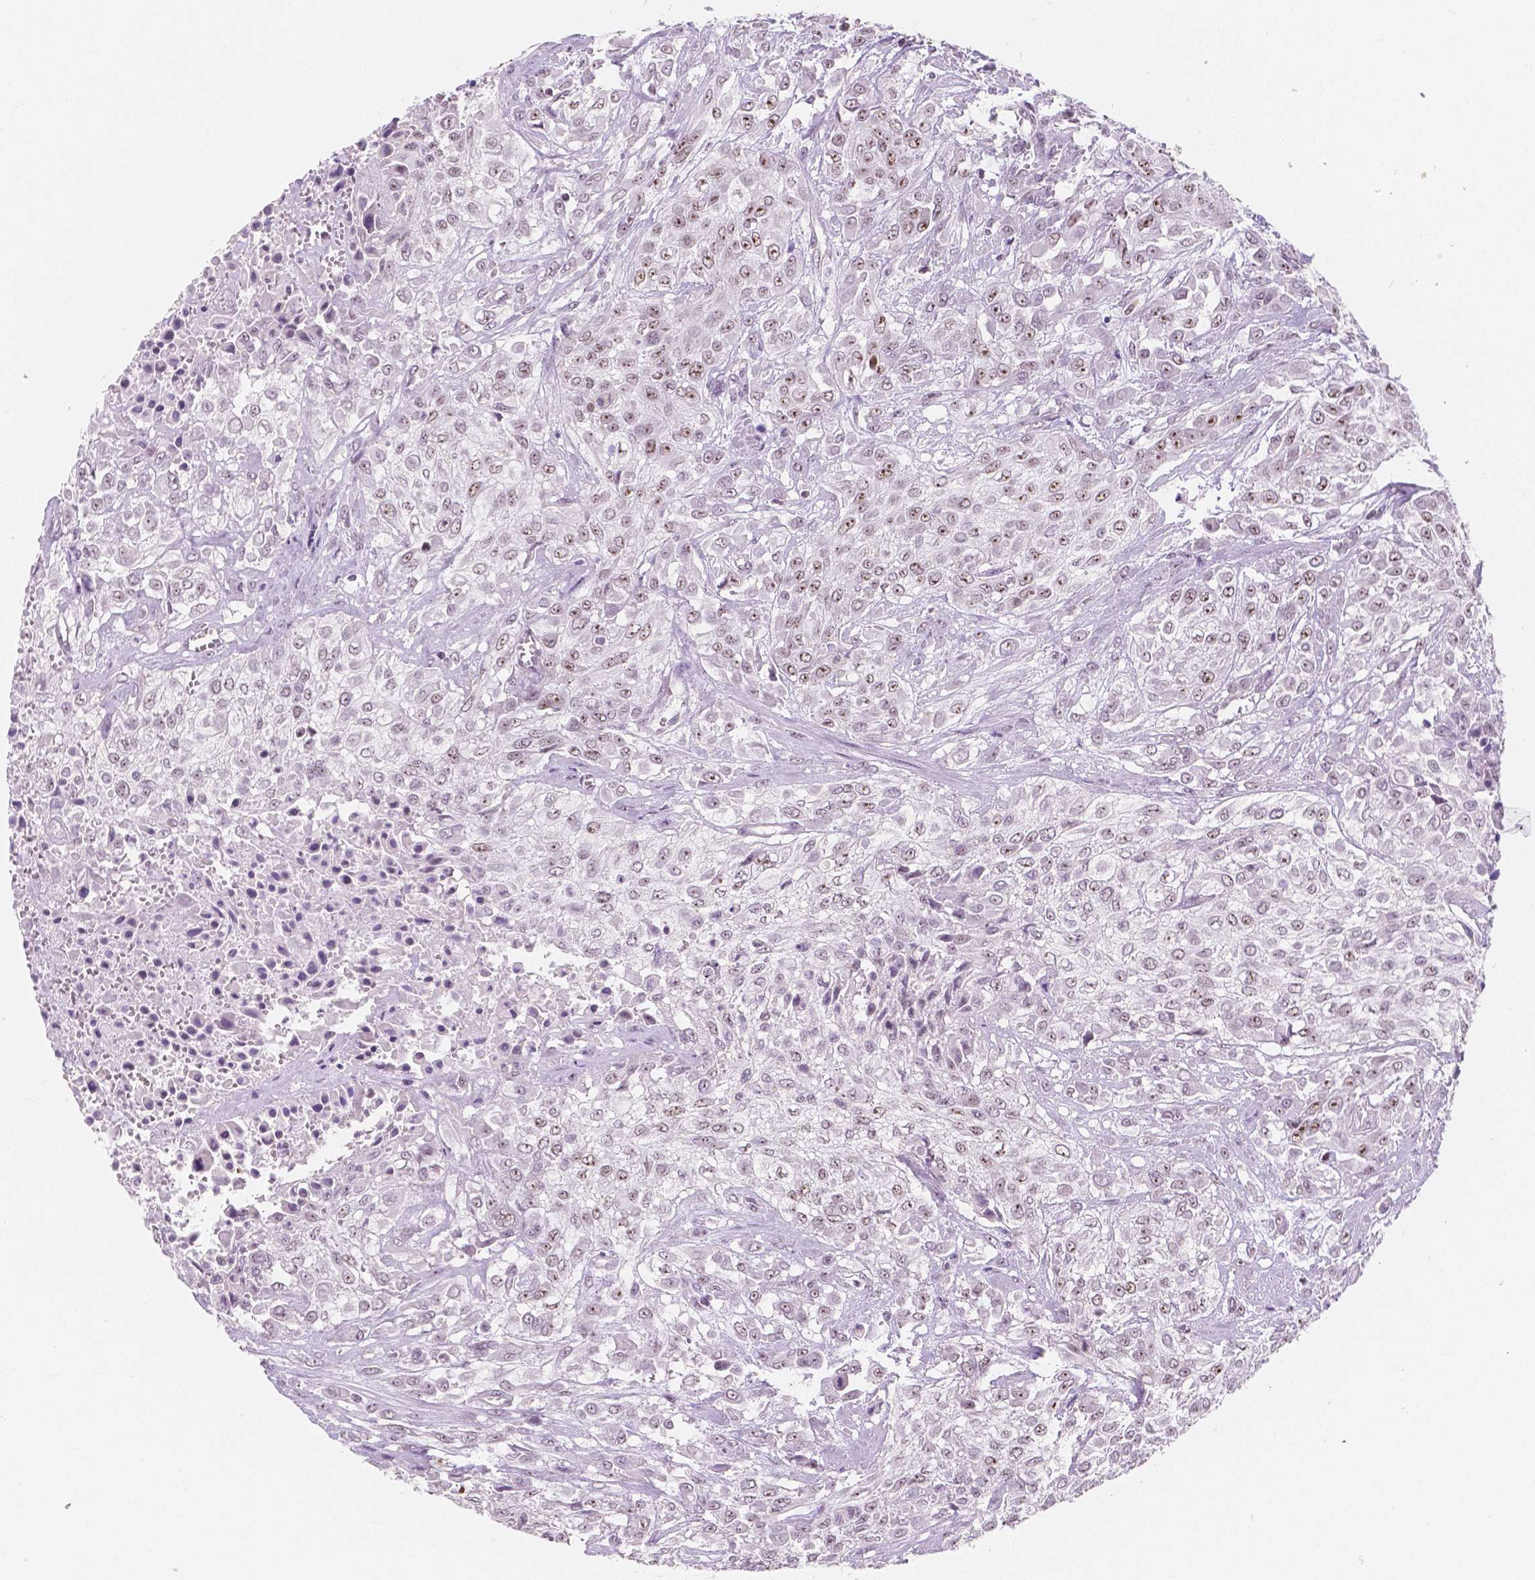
{"staining": {"intensity": "moderate", "quantity": "<25%", "location": "nuclear"}, "tissue": "urothelial cancer", "cell_type": "Tumor cells", "image_type": "cancer", "snomed": [{"axis": "morphology", "description": "Urothelial carcinoma, High grade"}, {"axis": "topography", "description": "Urinary bladder"}], "caption": "Protein expression analysis of urothelial cancer shows moderate nuclear staining in about <25% of tumor cells.", "gene": "NOLC1", "patient": {"sex": "male", "age": 57}}